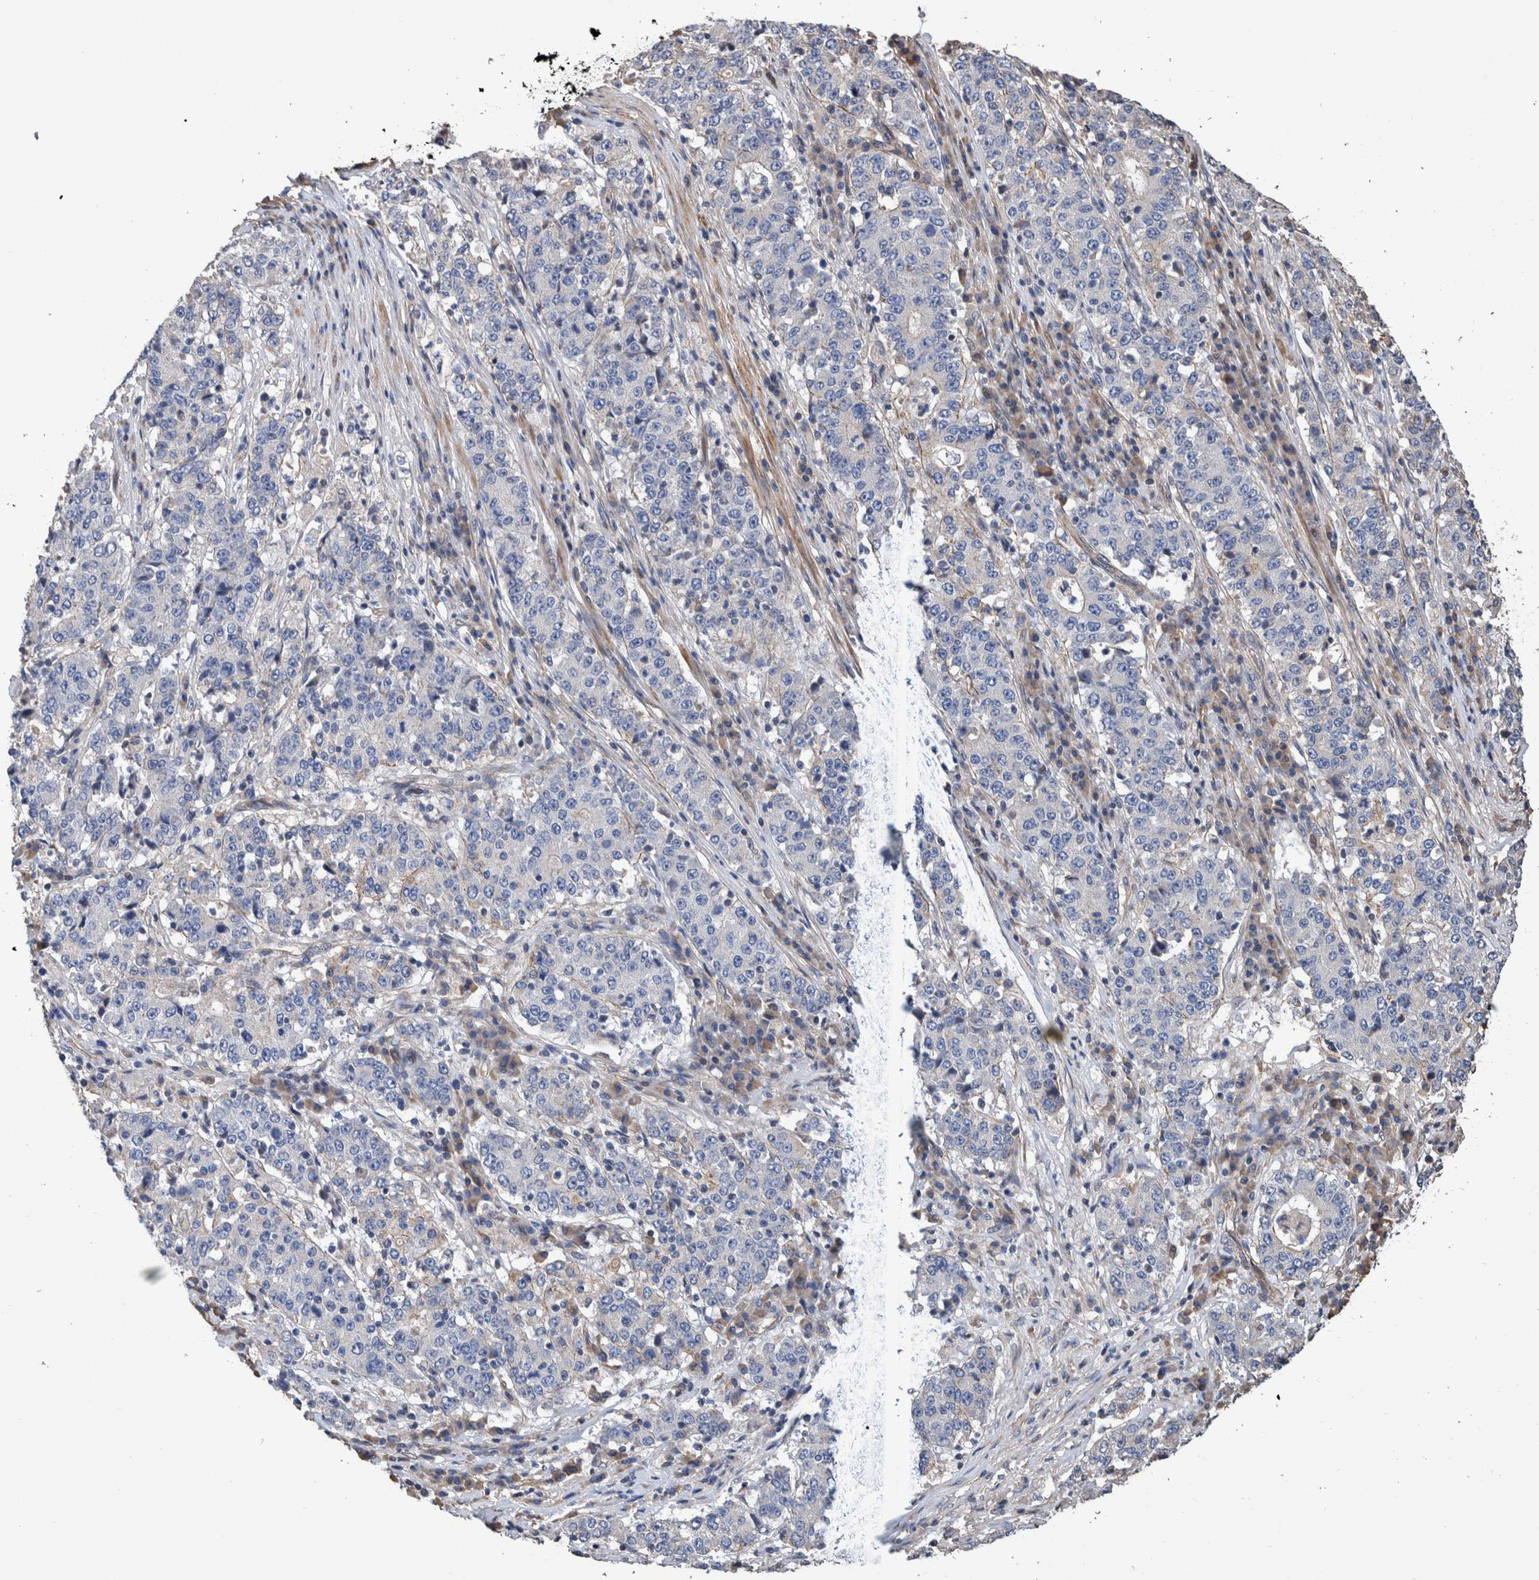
{"staining": {"intensity": "negative", "quantity": "none", "location": "none"}, "tissue": "stomach cancer", "cell_type": "Tumor cells", "image_type": "cancer", "snomed": [{"axis": "morphology", "description": "Adenocarcinoma, NOS"}, {"axis": "topography", "description": "Stomach"}], "caption": "Immunohistochemical staining of human stomach cancer (adenocarcinoma) reveals no significant staining in tumor cells.", "gene": "SLC45A4", "patient": {"sex": "male", "age": 59}}